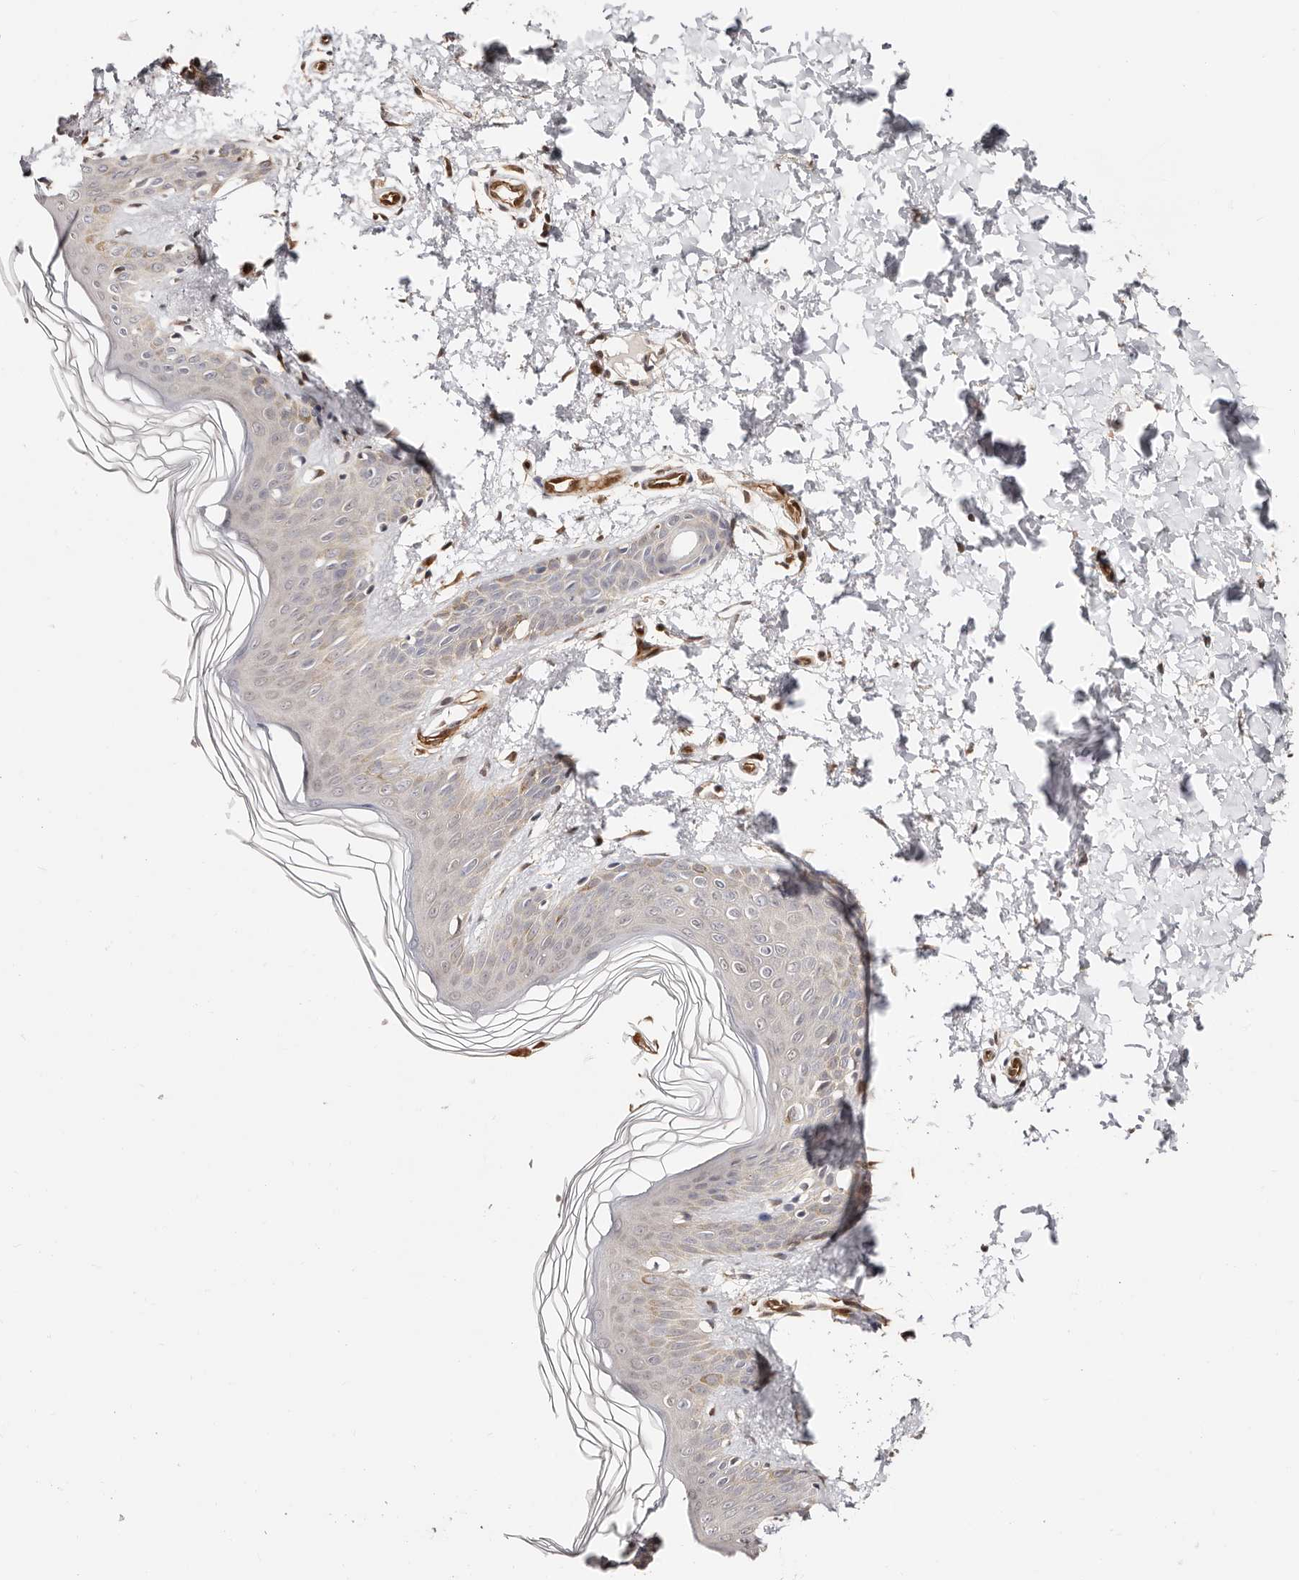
{"staining": {"intensity": "negative", "quantity": "none", "location": "none"}, "tissue": "skin", "cell_type": "Fibroblasts", "image_type": "normal", "snomed": [{"axis": "morphology", "description": "Normal tissue, NOS"}, {"axis": "morphology", "description": "Neoplasm, benign, NOS"}, {"axis": "topography", "description": "Skin"}, {"axis": "topography", "description": "Soft tissue"}], "caption": "An IHC histopathology image of normal skin is shown. There is no staining in fibroblasts of skin. (Stains: DAB (3,3'-diaminobenzidine) immunohistochemistry with hematoxylin counter stain, Microscopy: brightfield microscopy at high magnification).", "gene": "STAT5A", "patient": {"sex": "male", "age": 26}}